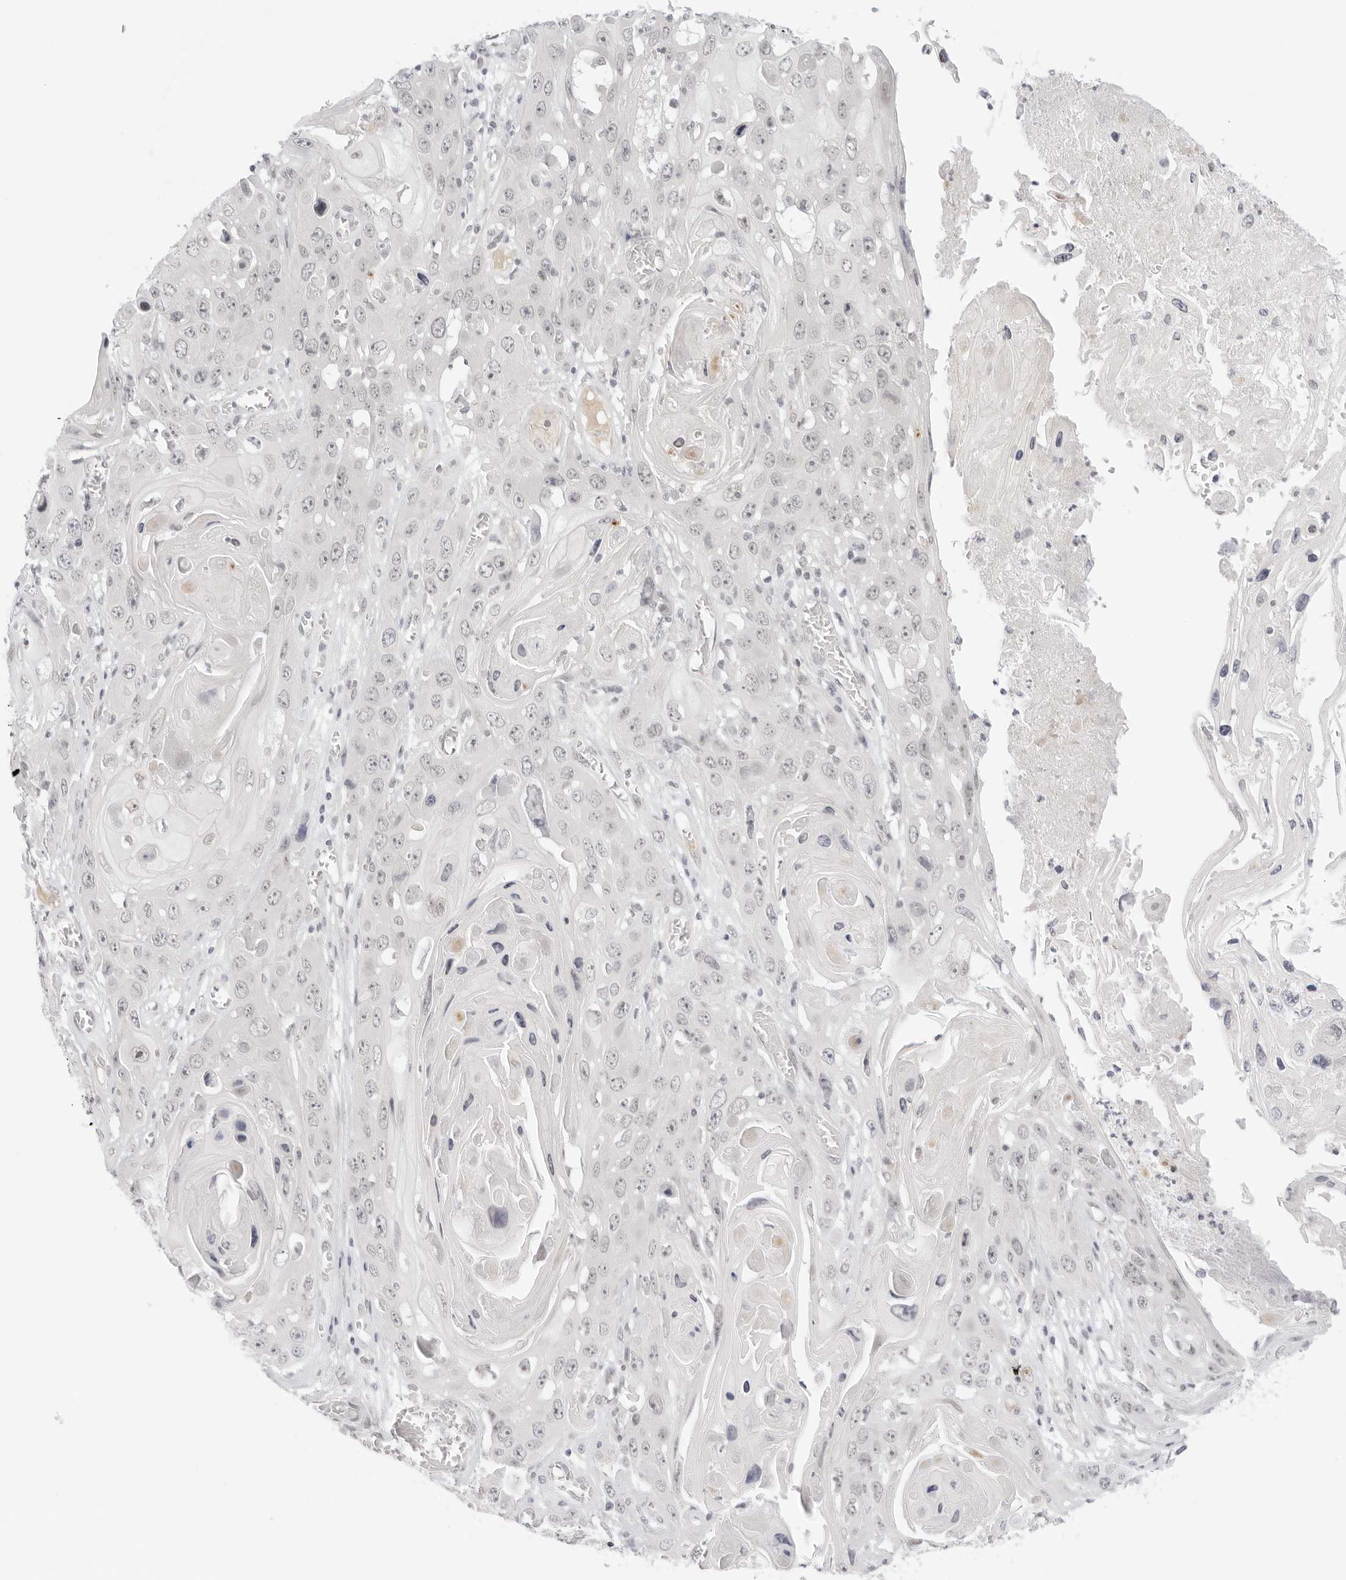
{"staining": {"intensity": "negative", "quantity": "none", "location": "none"}, "tissue": "skin cancer", "cell_type": "Tumor cells", "image_type": "cancer", "snomed": [{"axis": "morphology", "description": "Squamous cell carcinoma, NOS"}, {"axis": "topography", "description": "Skin"}], "caption": "Protein analysis of skin cancer (squamous cell carcinoma) reveals no significant positivity in tumor cells.", "gene": "MED18", "patient": {"sex": "male", "age": 55}}